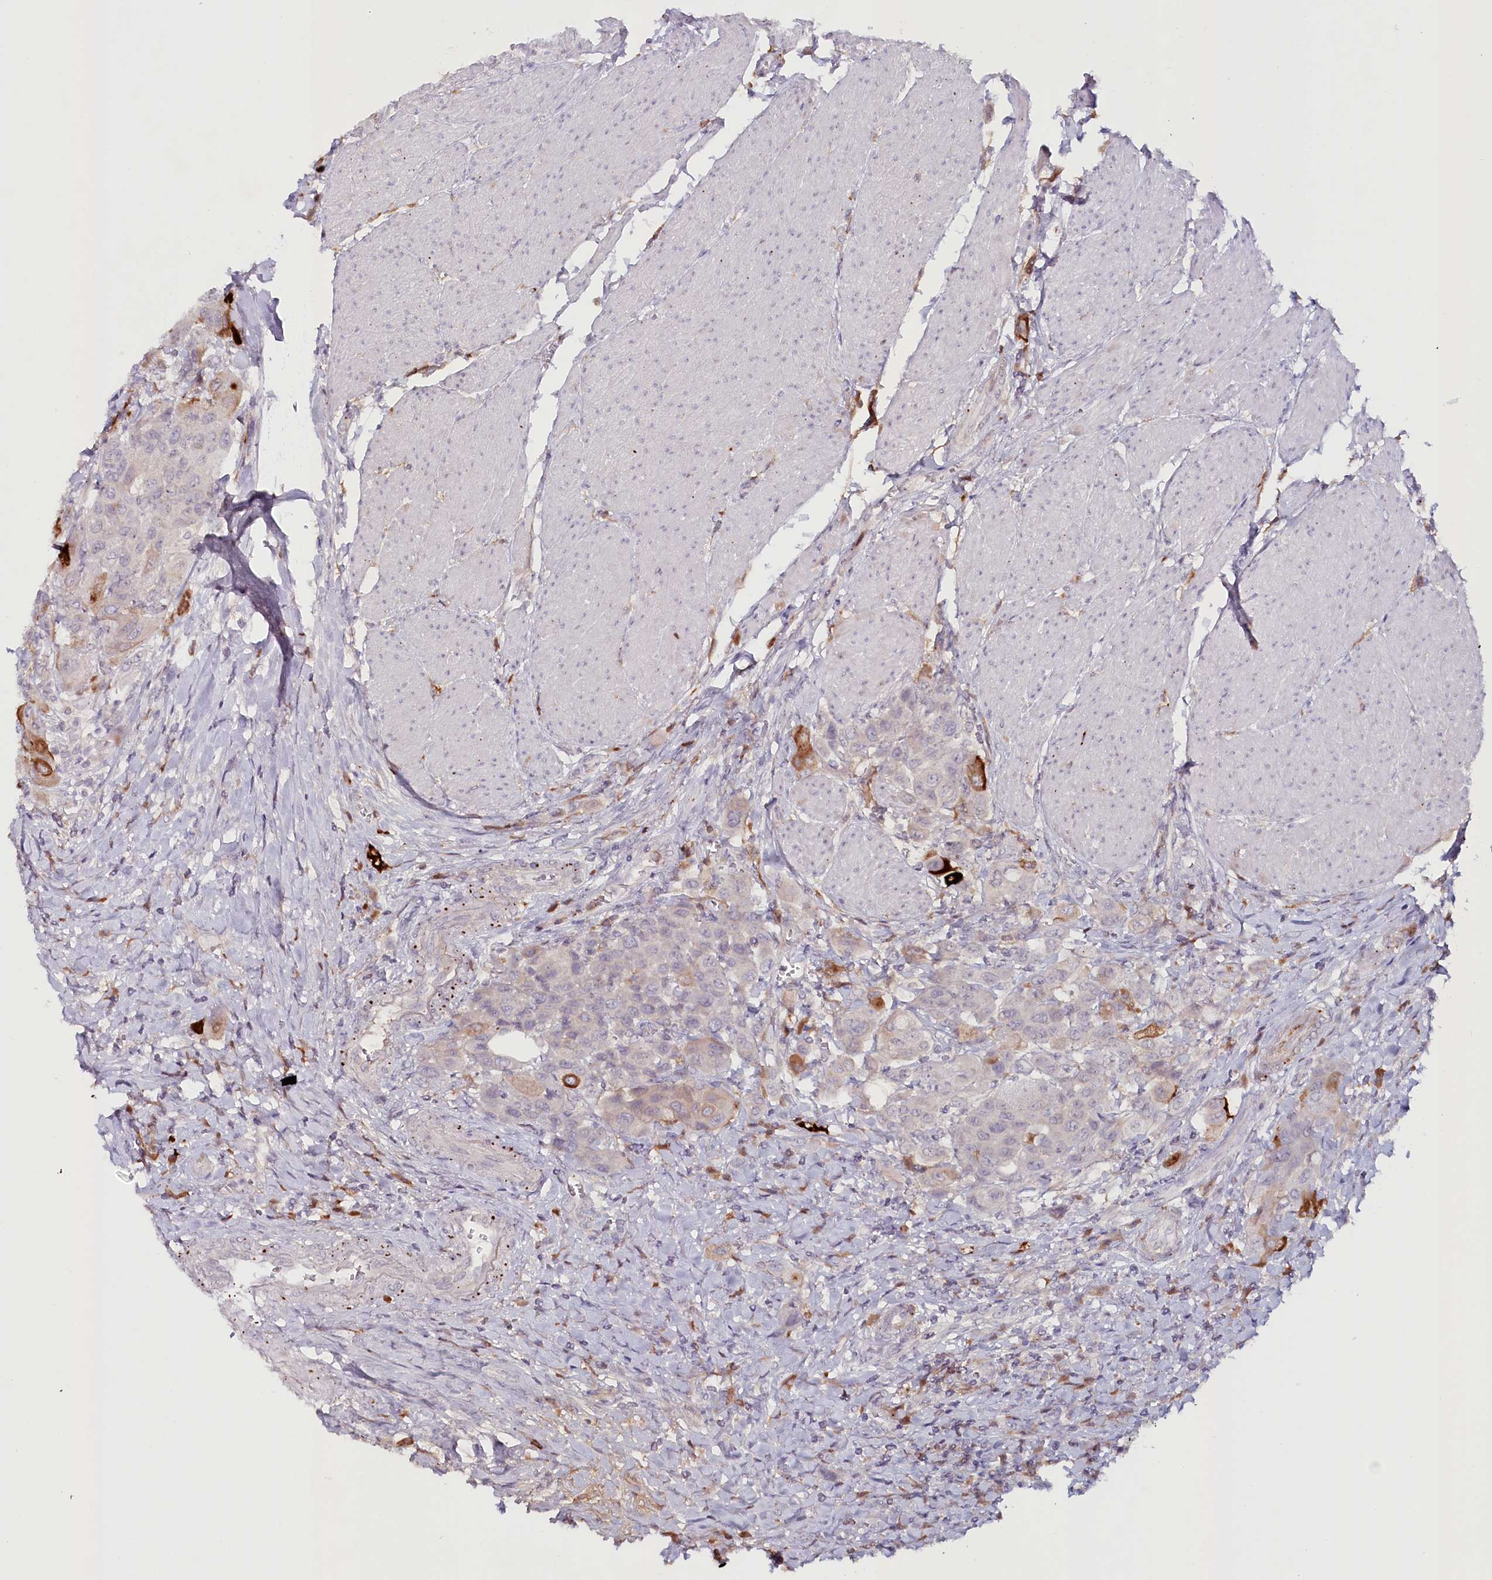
{"staining": {"intensity": "strong", "quantity": "<25%", "location": "cytoplasmic/membranous"}, "tissue": "urothelial cancer", "cell_type": "Tumor cells", "image_type": "cancer", "snomed": [{"axis": "morphology", "description": "Urothelial carcinoma, High grade"}, {"axis": "topography", "description": "Urinary bladder"}], "caption": "An IHC micrograph of tumor tissue is shown. Protein staining in brown labels strong cytoplasmic/membranous positivity in urothelial carcinoma (high-grade) within tumor cells.", "gene": "PSAPL1", "patient": {"sex": "male", "age": 50}}